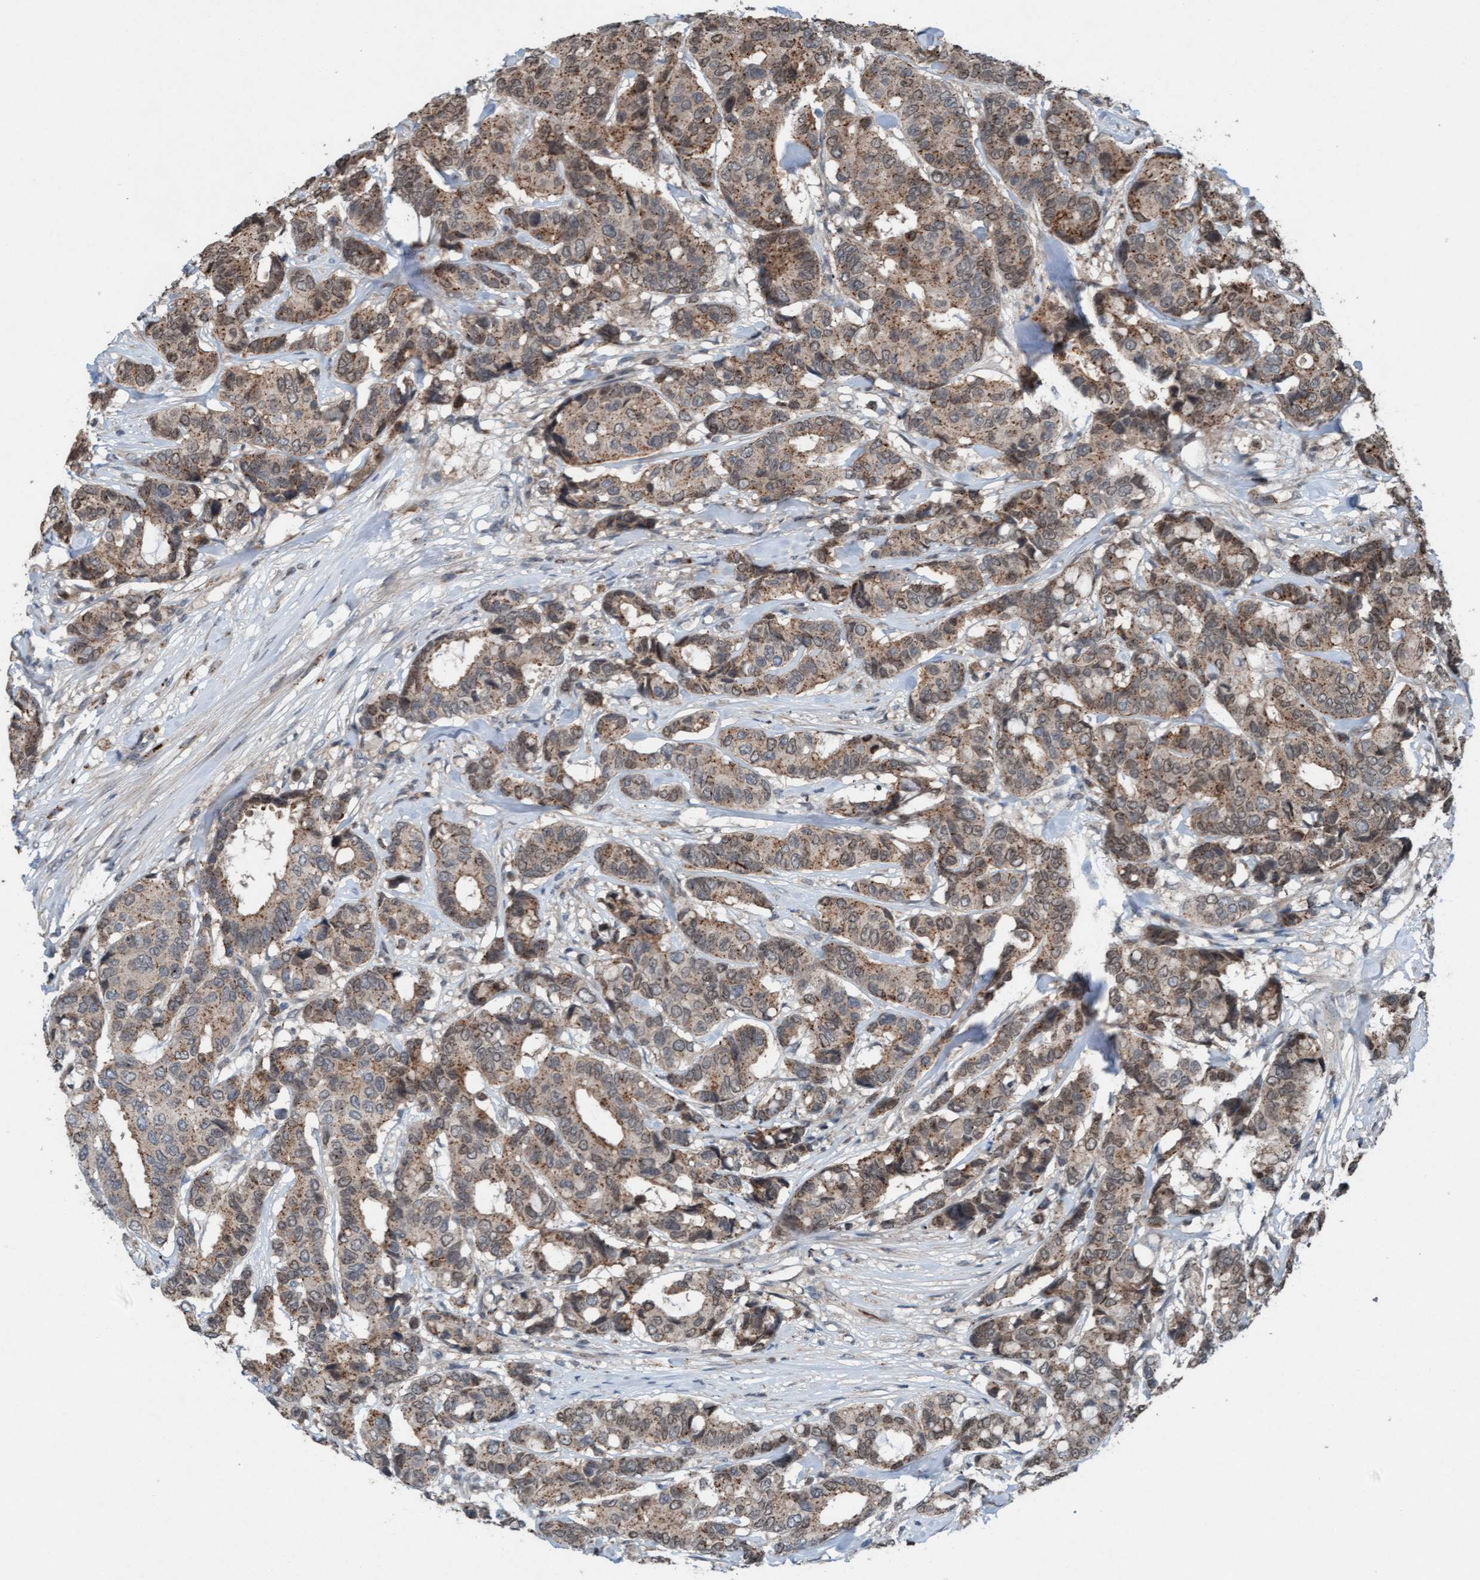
{"staining": {"intensity": "weak", "quantity": ">75%", "location": "cytoplasmic/membranous"}, "tissue": "breast cancer", "cell_type": "Tumor cells", "image_type": "cancer", "snomed": [{"axis": "morphology", "description": "Duct carcinoma"}, {"axis": "topography", "description": "Breast"}], "caption": "Protein staining displays weak cytoplasmic/membranous staining in approximately >75% of tumor cells in breast cancer (infiltrating ductal carcinoma).", "gene": "PLXNB2", "patient": {"sex": "female", "age": 87}}